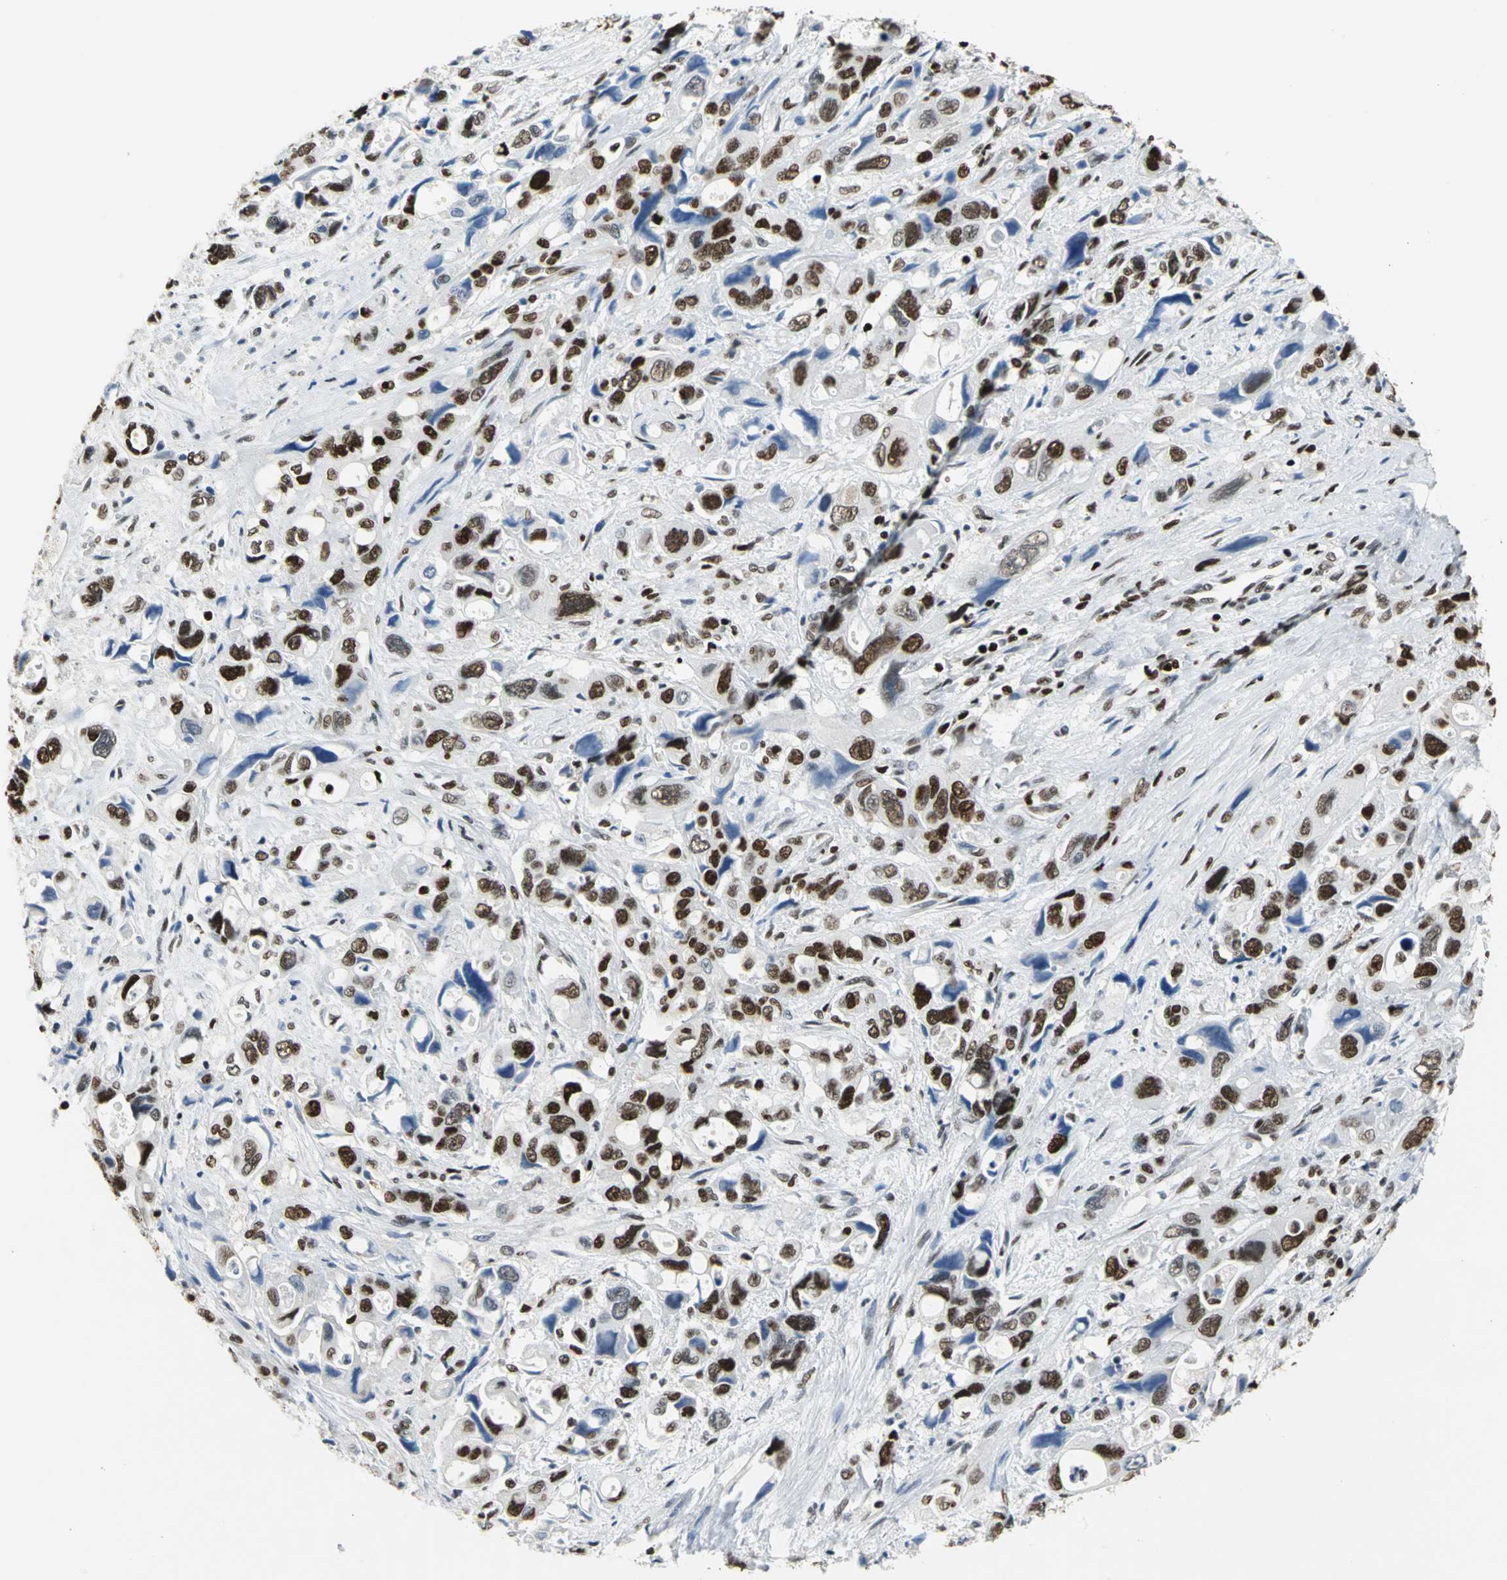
{"staining": {"intensity": "strong", "quantity": ">75%", "location": "nuclear"}, "tissue": "pancreatic cancer", "cell_type": "Tumor cells", "image_type": "cancer", "snomed": [{"axis": "morphology", "description": "Adenocarcinoma, NOS"}, {"axis": "topography", "description": "Pancreas"}], "caption": "Protein expression analysis of human pancreatic cancer (adenocarcinoma) reveals strong nuclear positivity in approximately >75% of tumor cells.", "gene": "HNRNPD", "patient": {"sex": "male", "age": 46}}